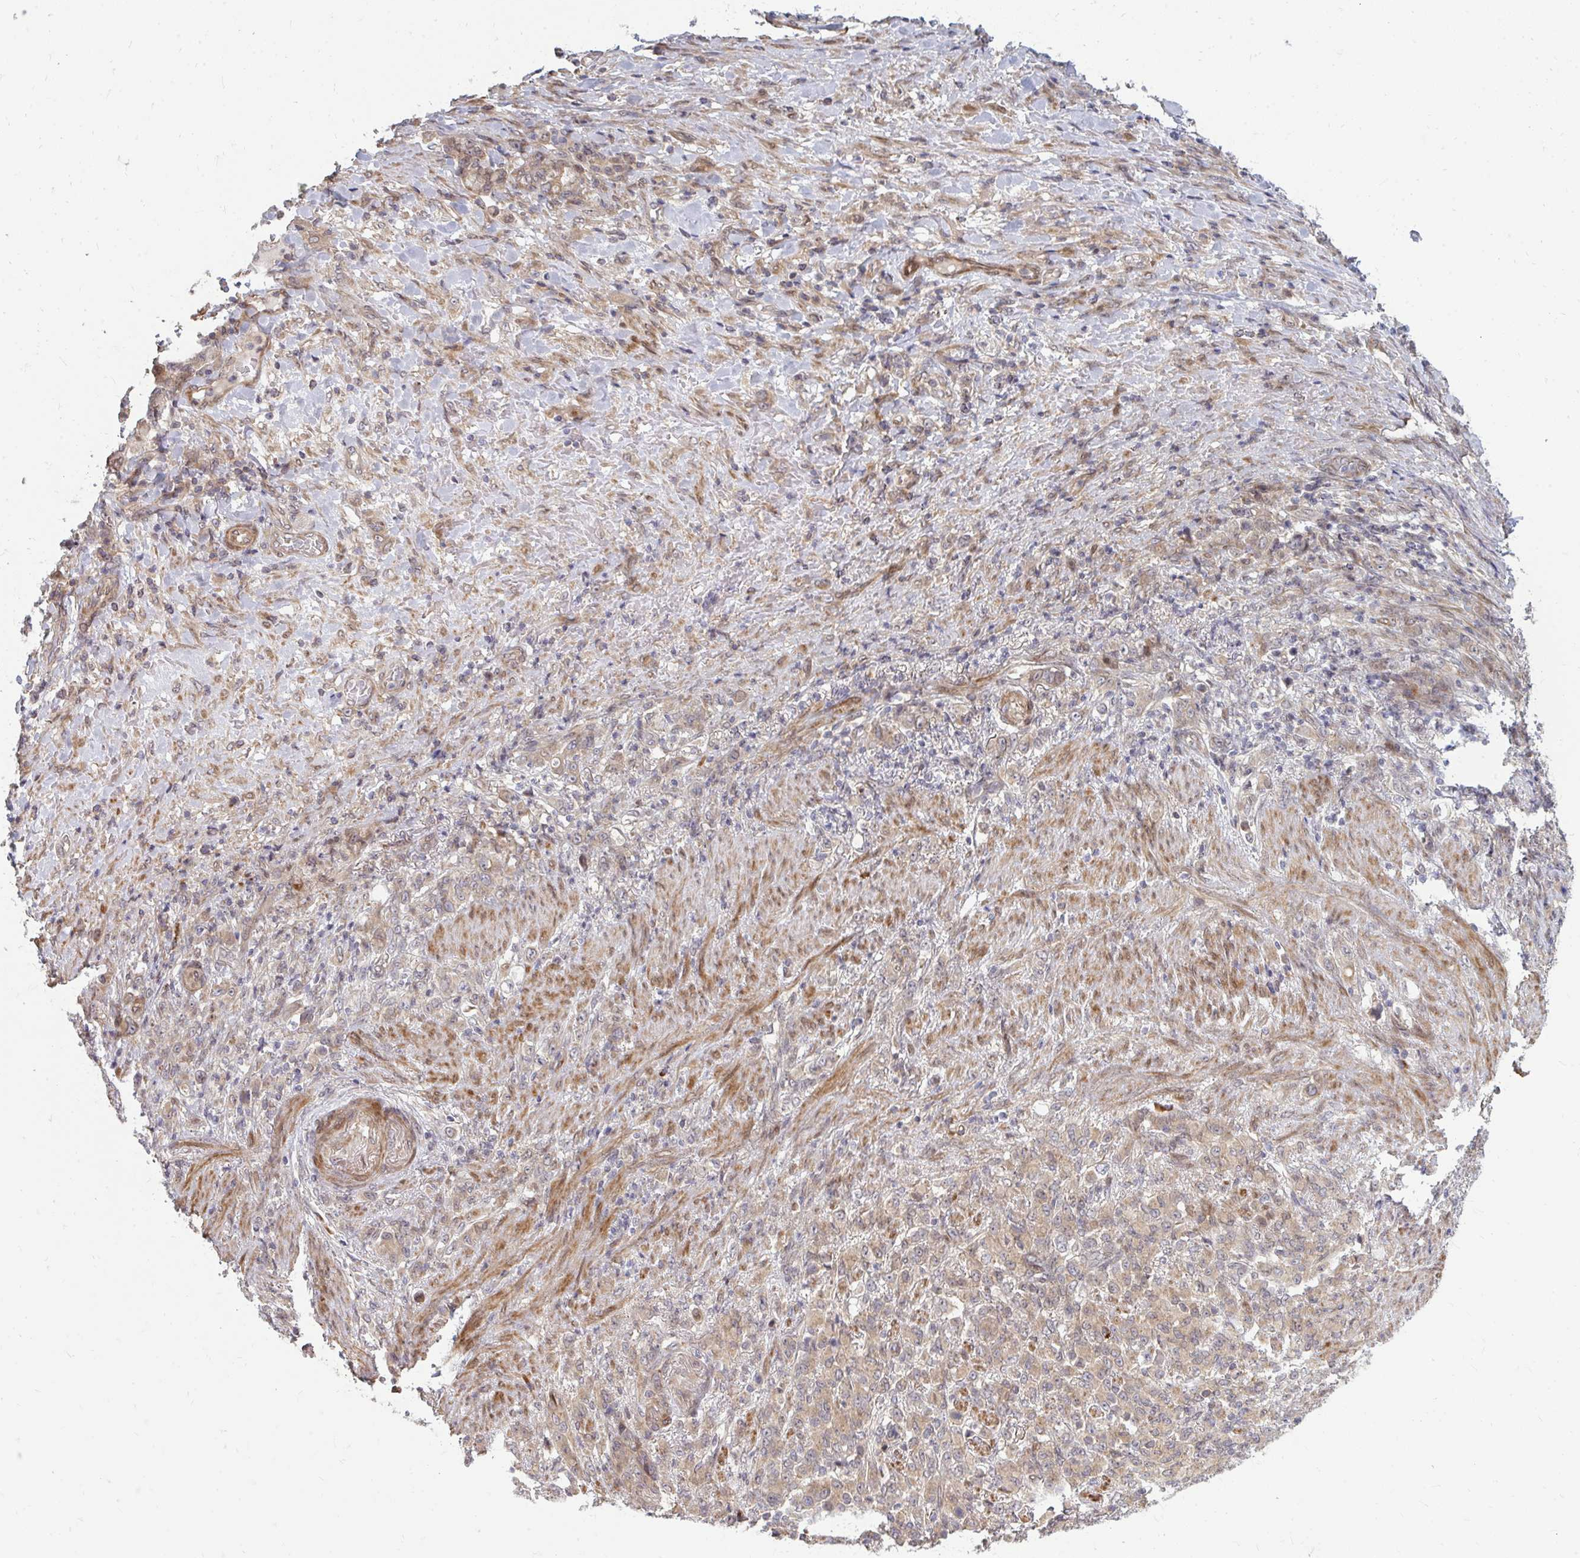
{"staining": {"intensity": "weak", "quantity": "<25%", "location": "cytoplasmic/membranous"}, "tissue": "stomach cancer", "cell_type": "Tumor cells", "image_type": "cancer", "snomed": [{"axis": "morphology", "description": "Adenocarcinoma, NOS"}, {"axis": "topography", "description": "Stomach"}], "caption": "This is a image of immunohistochemistry staining of adenocarcinoma (stomach), which shows no positivity in tumor cells. (DAB immunohistochemistry visualized using brightfield microscopy, high magnification).", "gene": "ZNF285", "patient": {"sex": "female", "age": 79}}